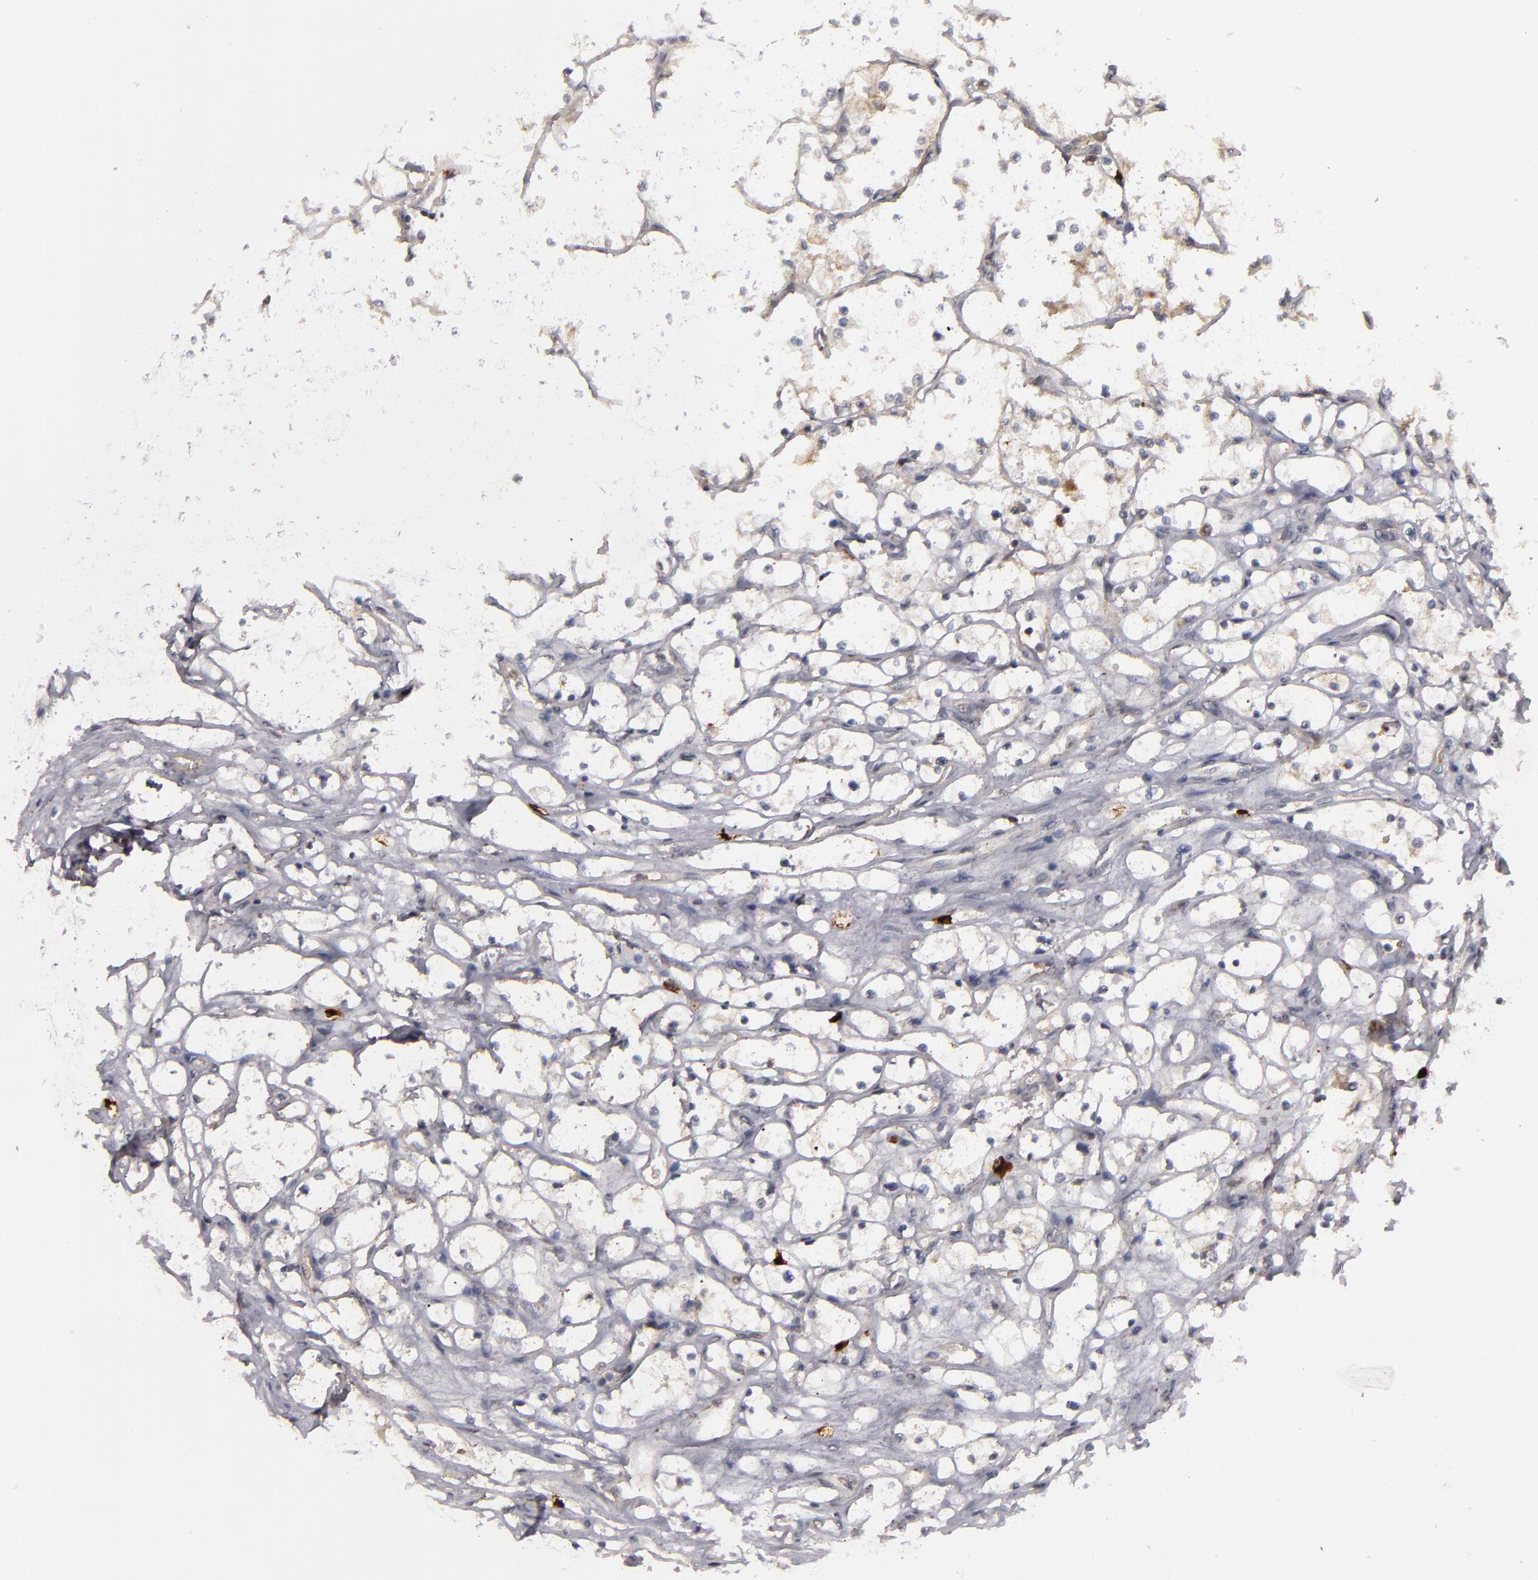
{"staining": {"intensity": "weak", "quantity": "25%-75%", "location": "cytoplasmic/membranous"}, "tissue": "renal cancer", "cell_type": "Tumor cells", "image_type": "cancer", "snomed": [{"axis": "morphology", "description": "Adenocarcinoma, NOS"}, {"axis": "topography", "description": "Kidney"}], "caption": "Renal cancer (adenocarcinoma) stained with a brown dye displays weak cytoplasmic/membranous positive expression in approximately 25%-75% of tumor cells.", "gene": "STX3", "patient": {"sex": "male", "age": 61}}